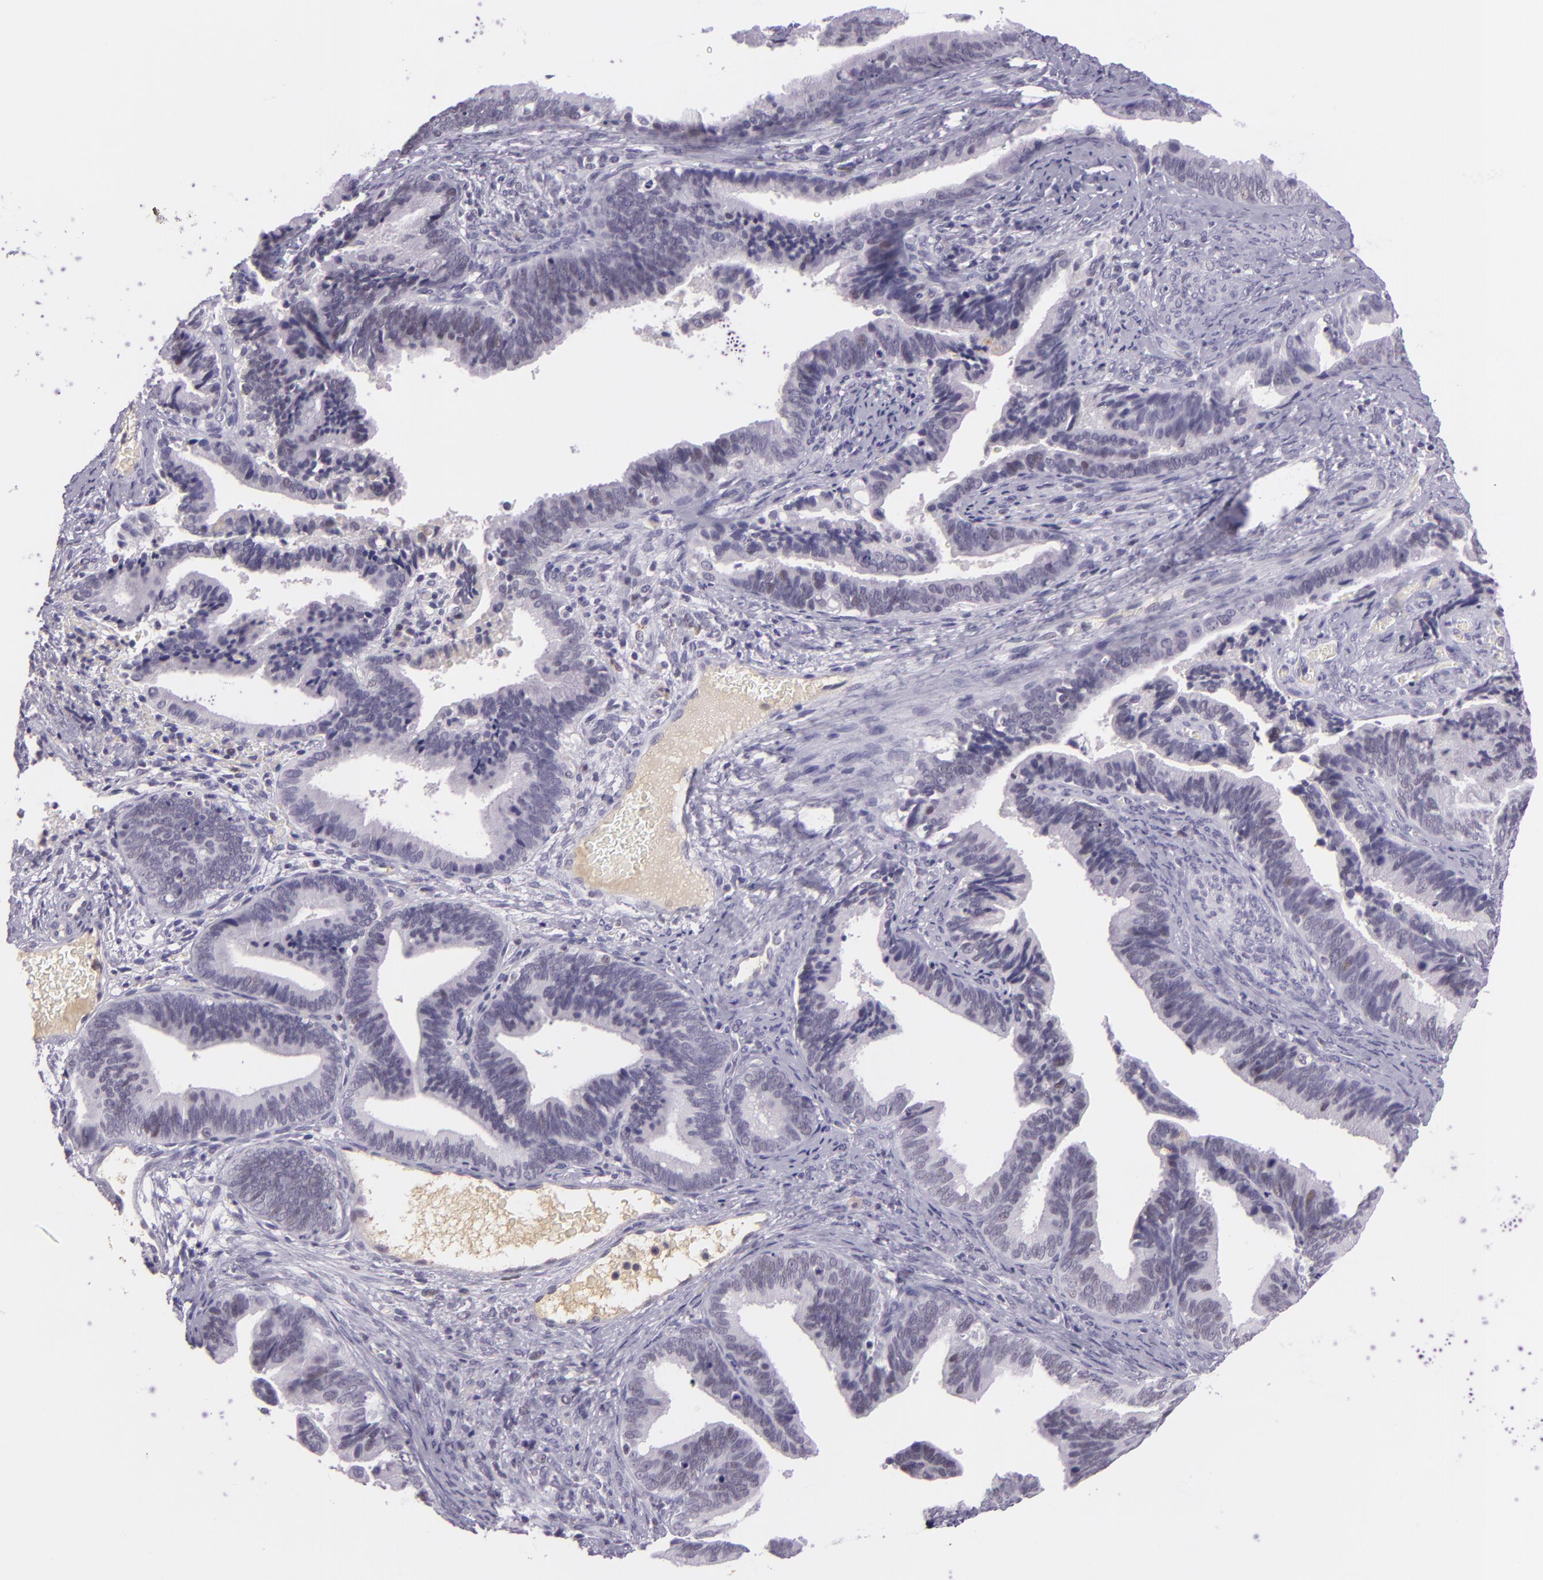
{"staining": {"intensity": "negative", "quantity": "none", "location": "none"}, "tissue": "cervical cancer", "cell_type": "Tumor cells", "image_type": "cancer", "snomed": [{"axis": "morphology", "description": "Adenocarcinoma, NOS"}, {"axis": "topography", "description": "Cervix"}], "caption": "DAB immunohistochemical staining of human cervical cancer shows no significant staining in tumor cells.", "gene": "CHEK2", "patient": {"sex": "female", "age": 47}}